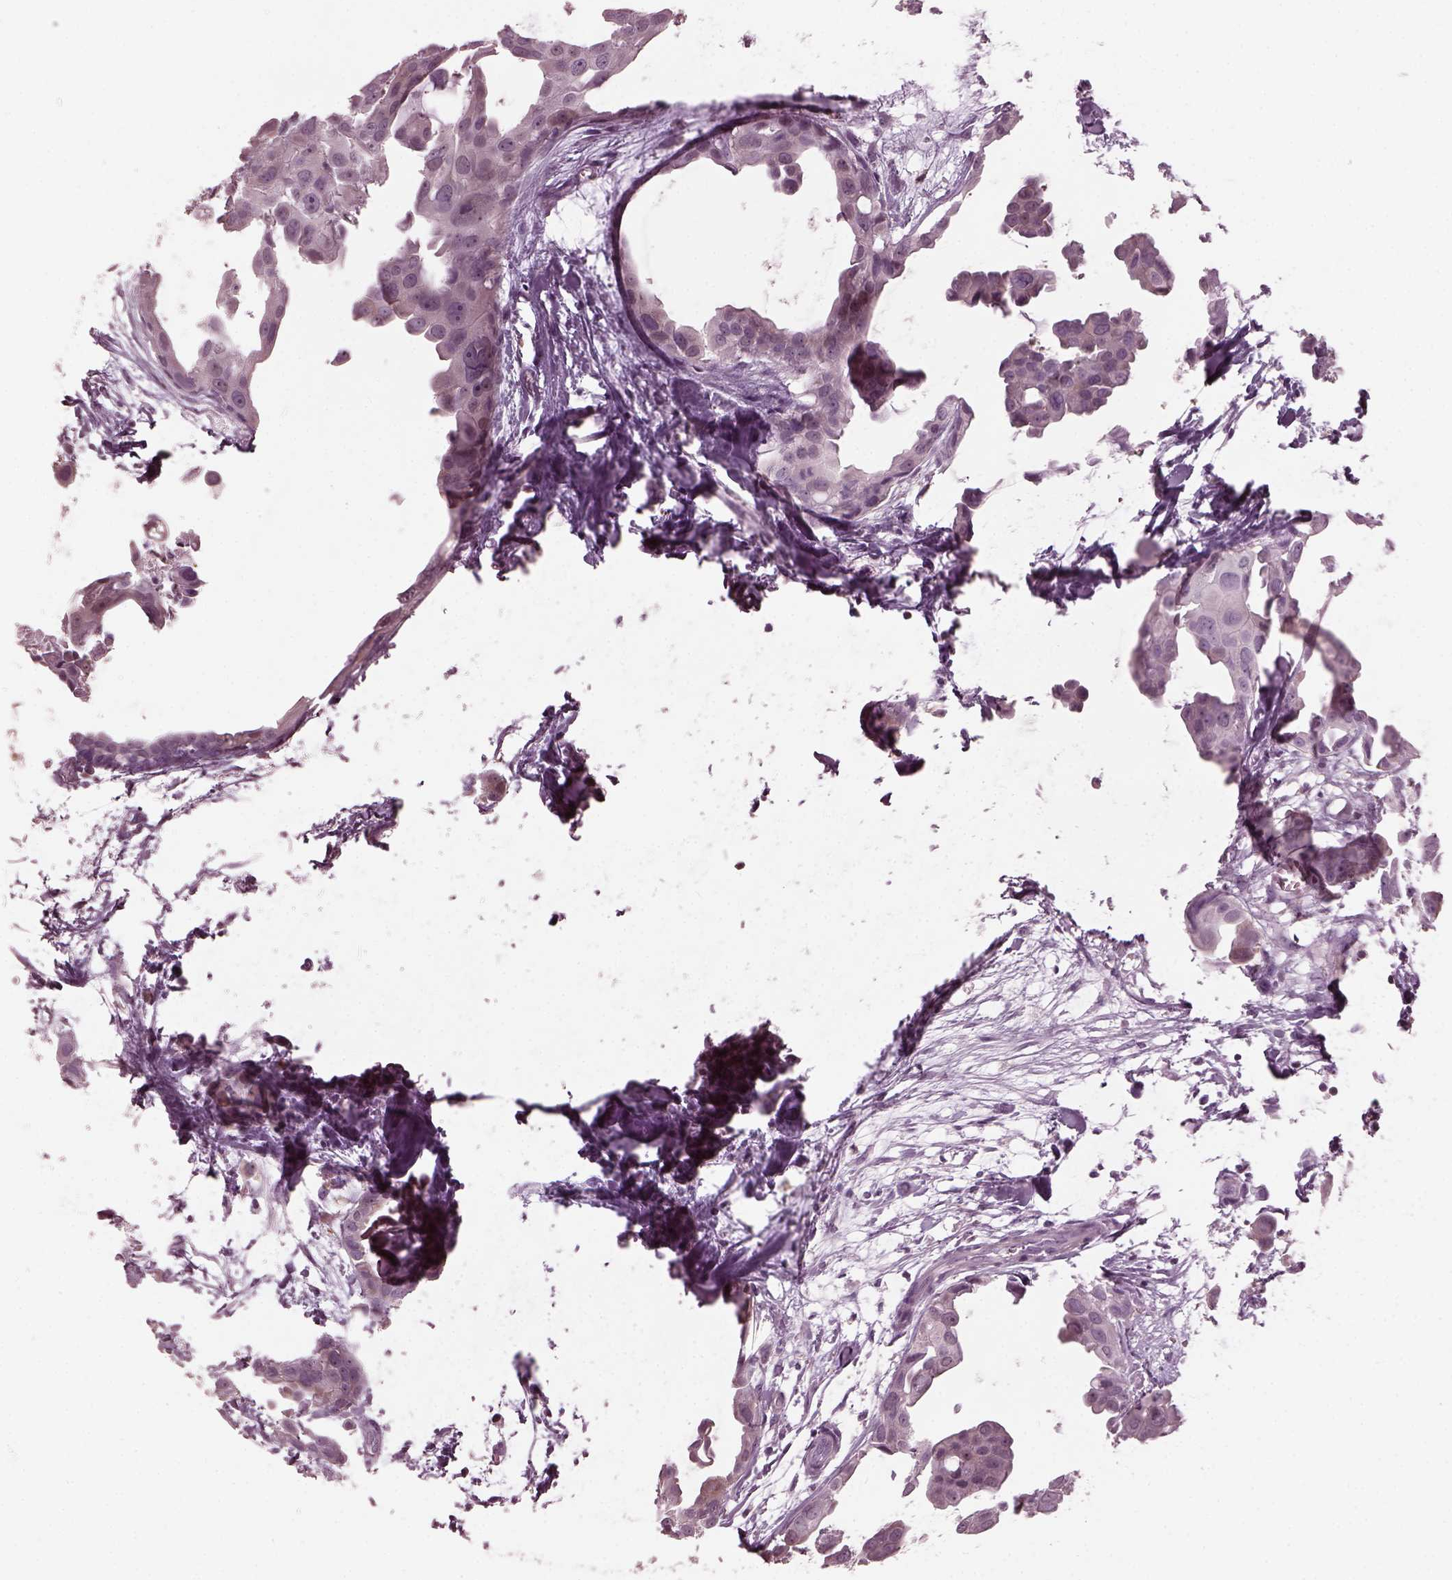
{"staining": {"intensity": "weak", "quantity": "<25%", "location": "cytoplasmic/membranous"}, "tissue": "breast cancer", "cell_type": "Tumor cells", "image_type": "cancer", "snomed": [{"axis": "morphology", "description": "Duct carcinoma"}, {"axis": "topography", "description": "Breast"}], "caption": "The immunohistochemistry image has no significant expression in tumor cells of invasive ductal carcinoma (breast) tissue.", "gene": "BFSP1", "patient": {"sex": "female", "age": 38}}